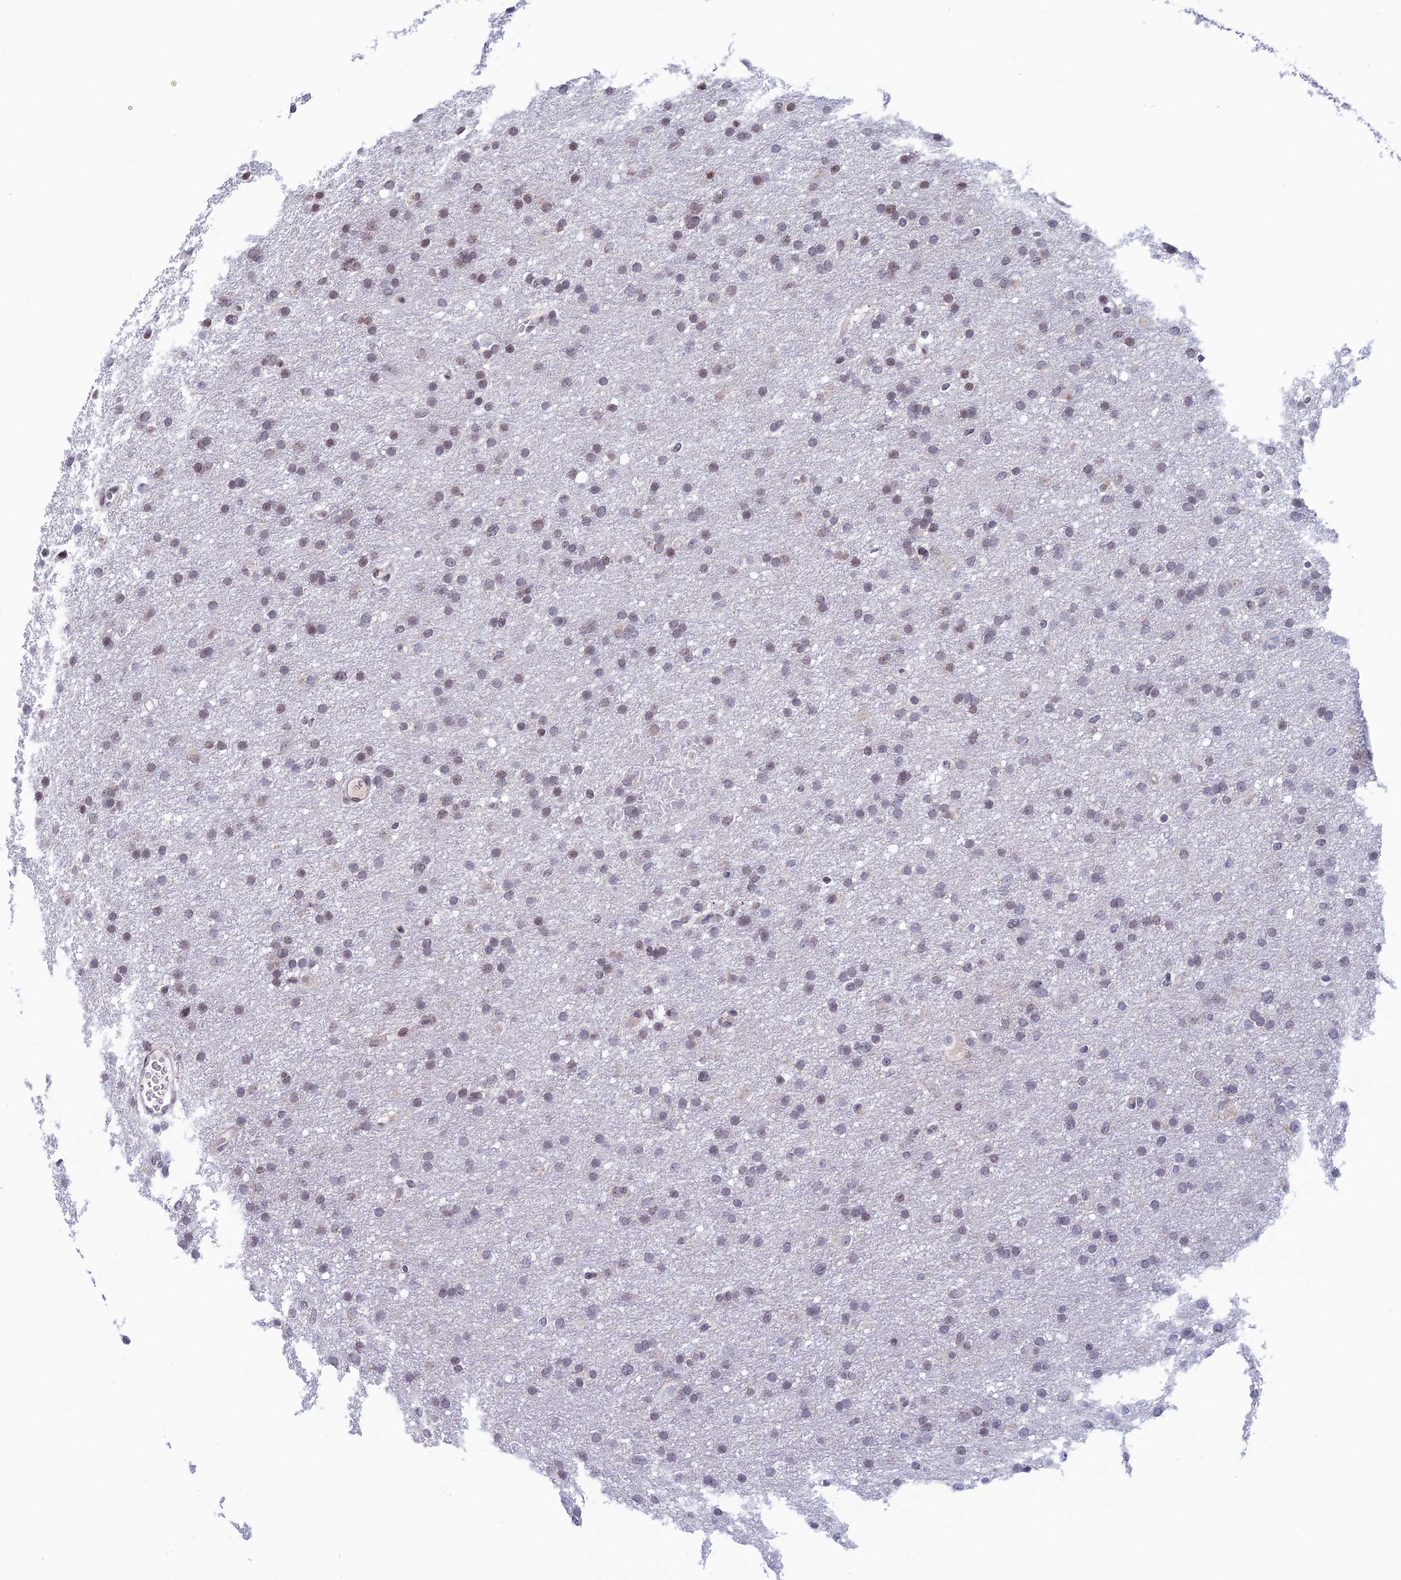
{"staining": {"intensity": "weak", "quantity": "25%-75%", "location": "nuclear"}, "tissue": "glioma", "cell_type": "Tumor cells", "image_type": "cancer", "snomed": [{"axis": "morphology", "description": "Glioma, malignant, High grade"}, {"axis": "topography", "description": "Cerebral cortex"}], "caption": "Protein staining of glioma tissue displays weak nuclear staining in approximately 25%-75% of tumor cells.", "gene": "AFF3", "patient": {"sex": "female", "age": 36}}